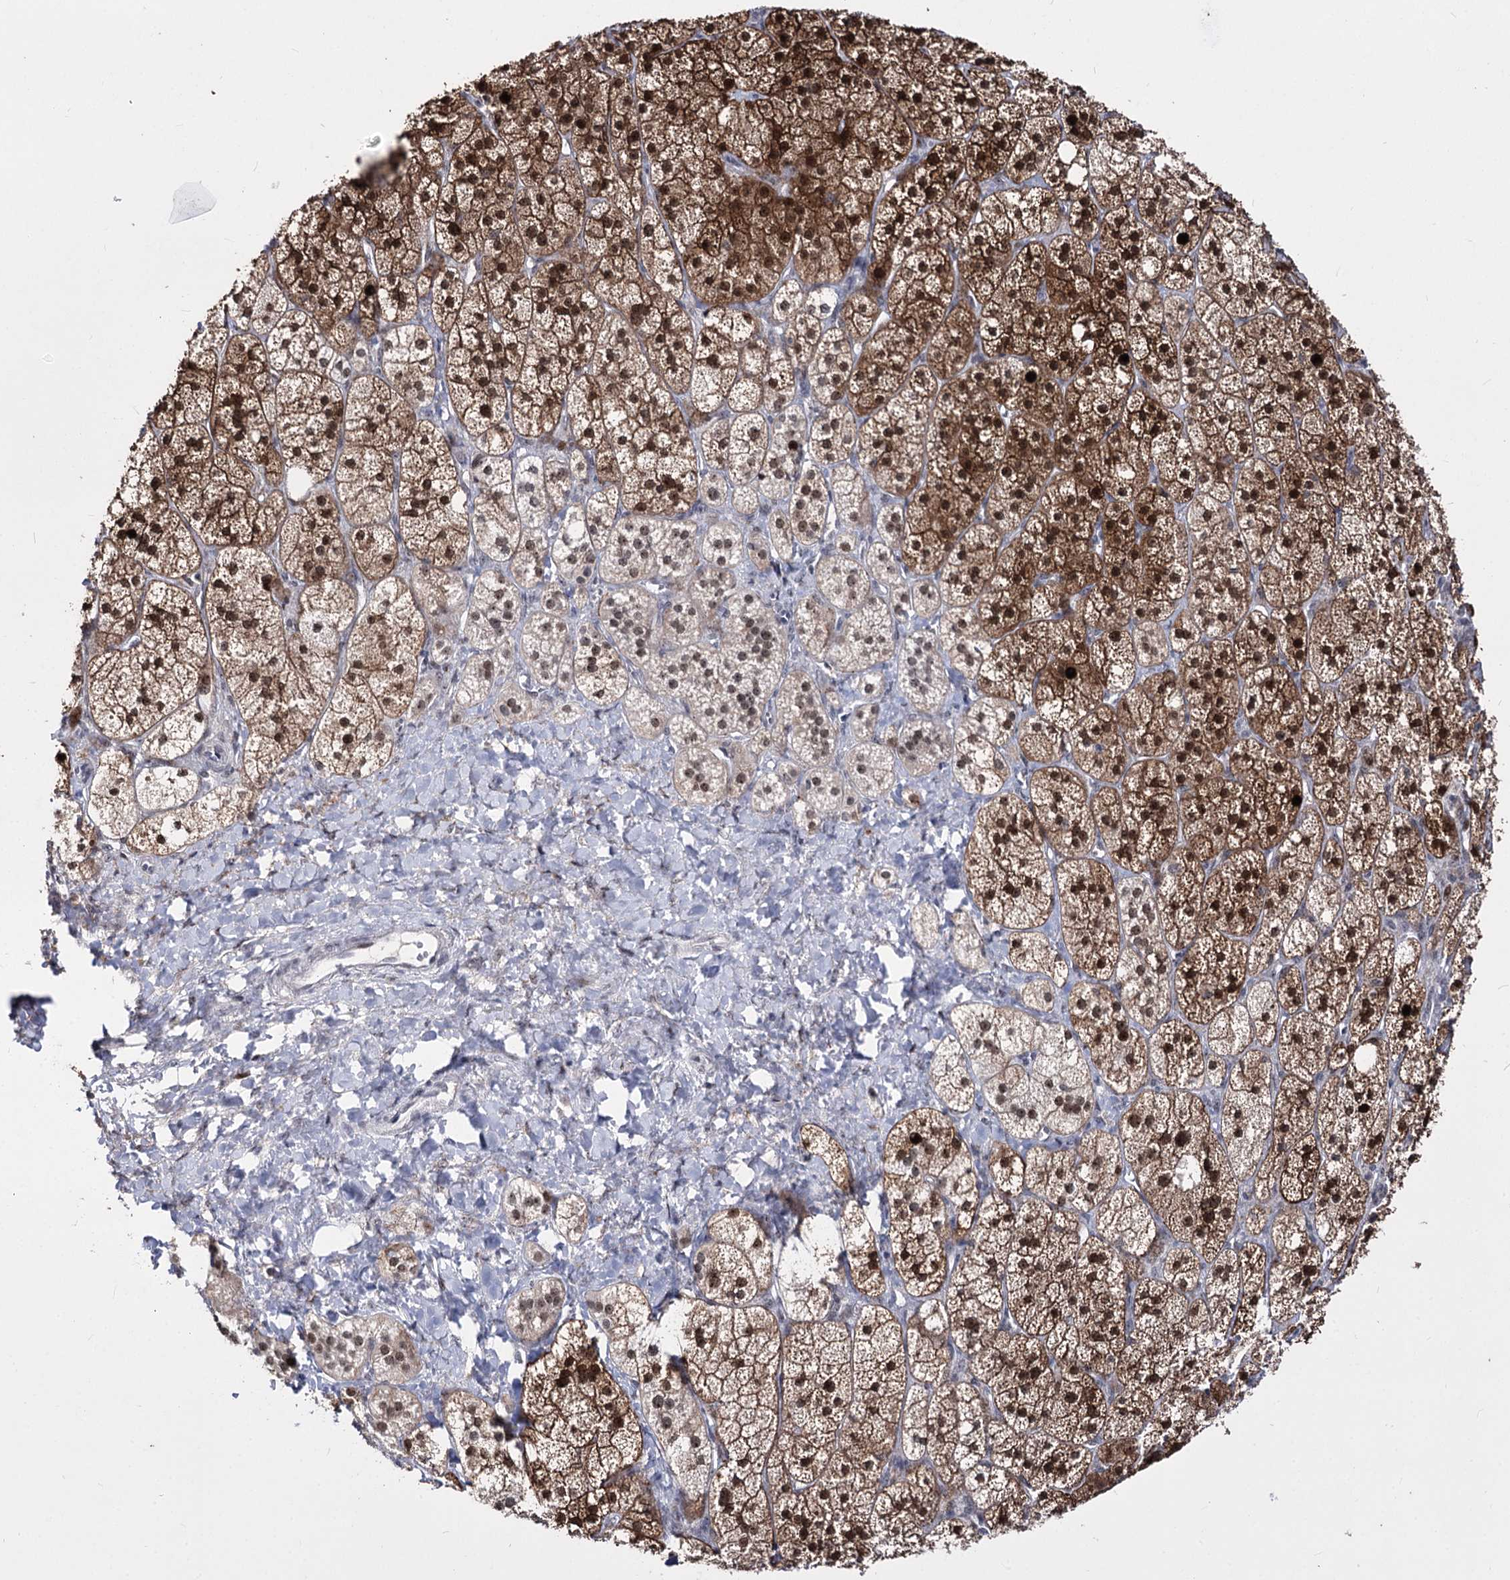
{"staining": {"intensity": "strong", "quantity": ">75%", "location": "cytoplasmic/membranous,nuclear"}, "tissue": "adrenal gland", "cell_type": "Glandular cells", "image_type": "normal", "snomed": [{"axis": "morphology", "description": "Normal tissue, NOS"}, {"axis": "topography", "description": "Adrenal gland"}], "caption": "IHC photomicrograph of normal human adrenal gland stained for a protein (brown), which shows high levels of strong cytoplasmic/membranous,nuclear expression in approximately >75% of glandular cells.", "gene": "STOX1", "patient": {"sex": "male", "age": 61}}